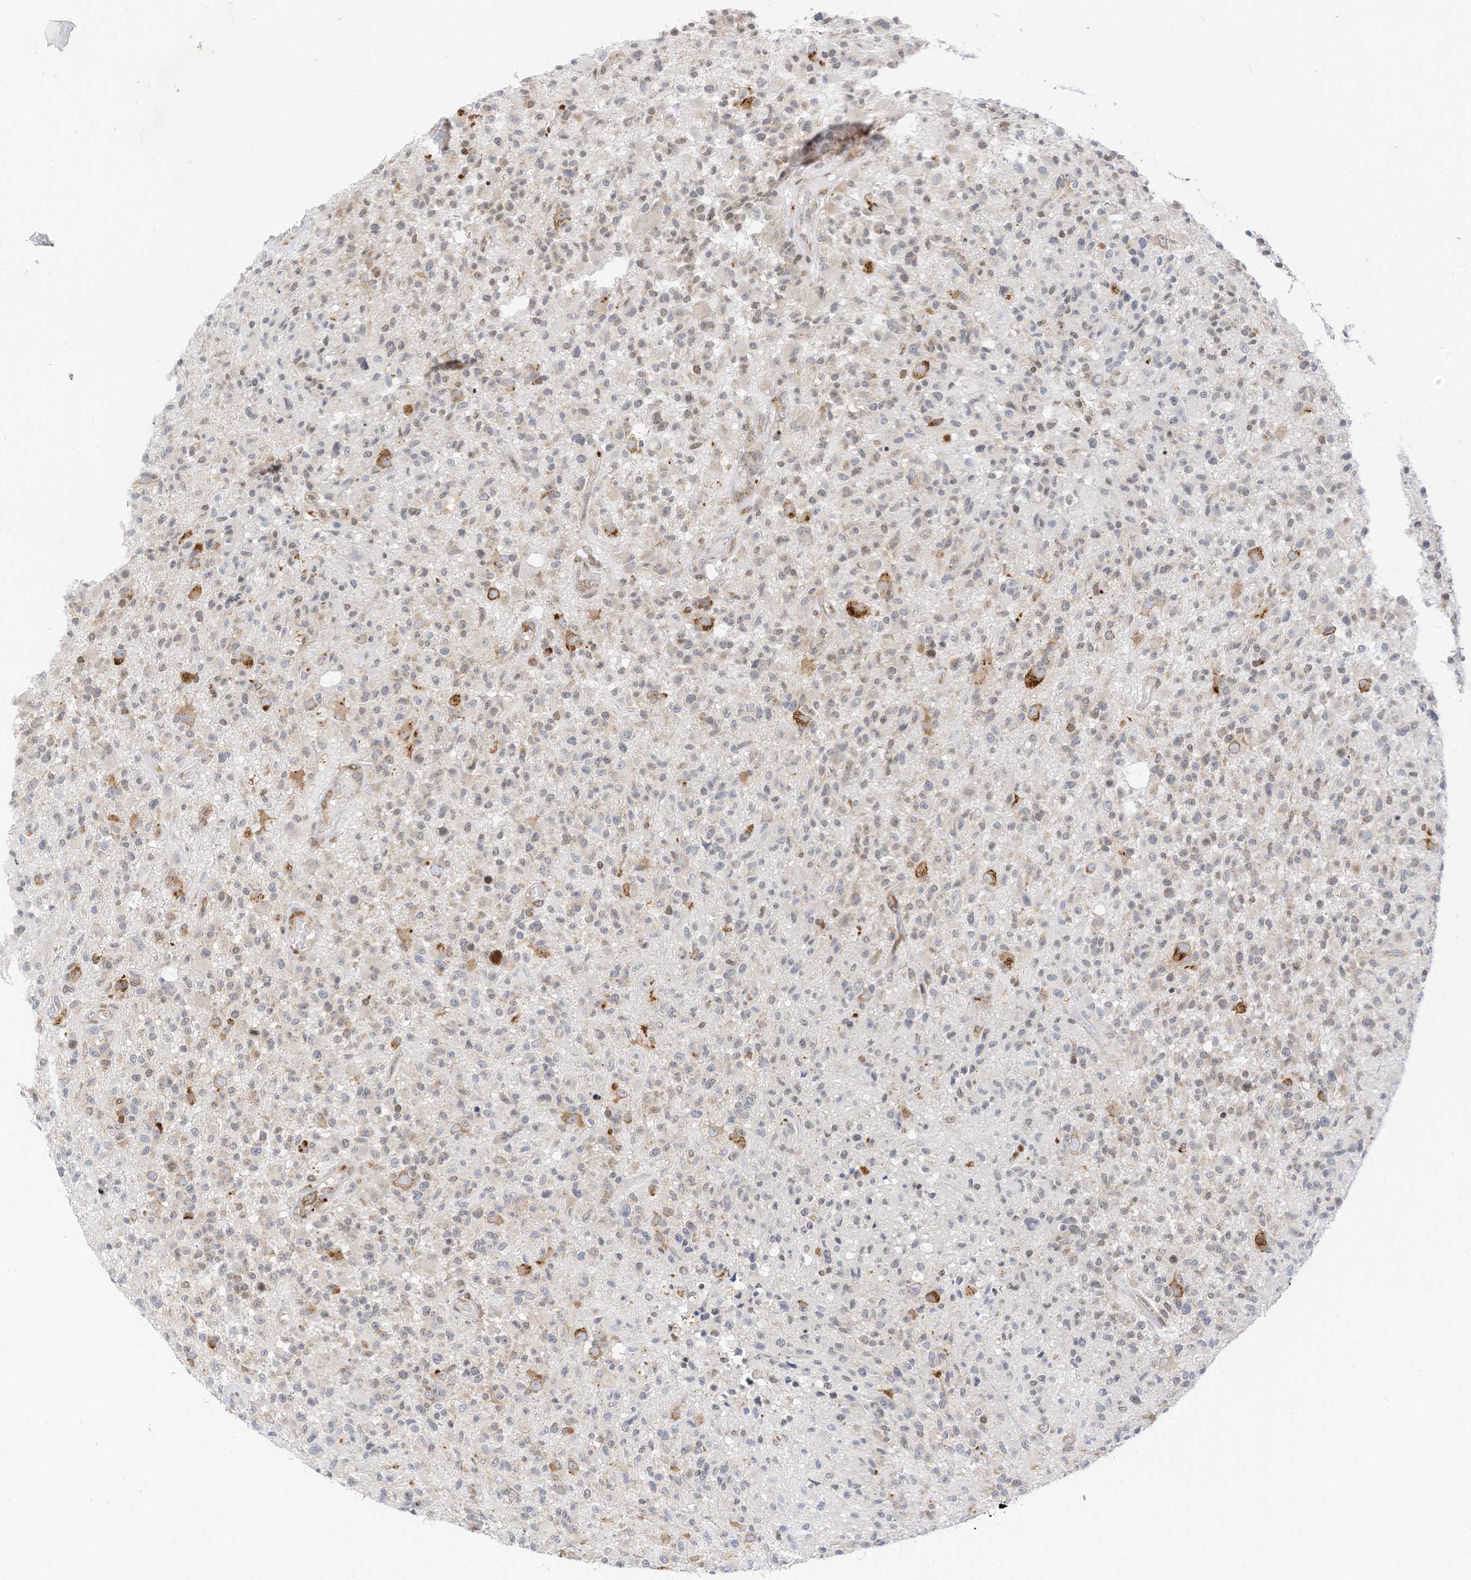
{"staining": {"intensity": "moderate", "quantity": "<25%", "location": "cytoplasmic/membranous"}, "tissue": "glioma", "cell_type": "Tumor cells", "image_type": "cancer", "snomed": [{"axis": "morphology", "description": "Glioma, malignant, High grade"}, {"axis": "morphology", "description": "Glioblastoma, NOS"}, {"axis": "topography", "description": "Brain"}], "caption": "DAB (3,3'-diaminobenzidine) immunohistochemical staining of glioma demonstrates moderate cytoplasmic/membranous protein positivity in about <25% of tumor cells.", "gene": "EDF1", "patient": {"sex": "male", "age": 60}}